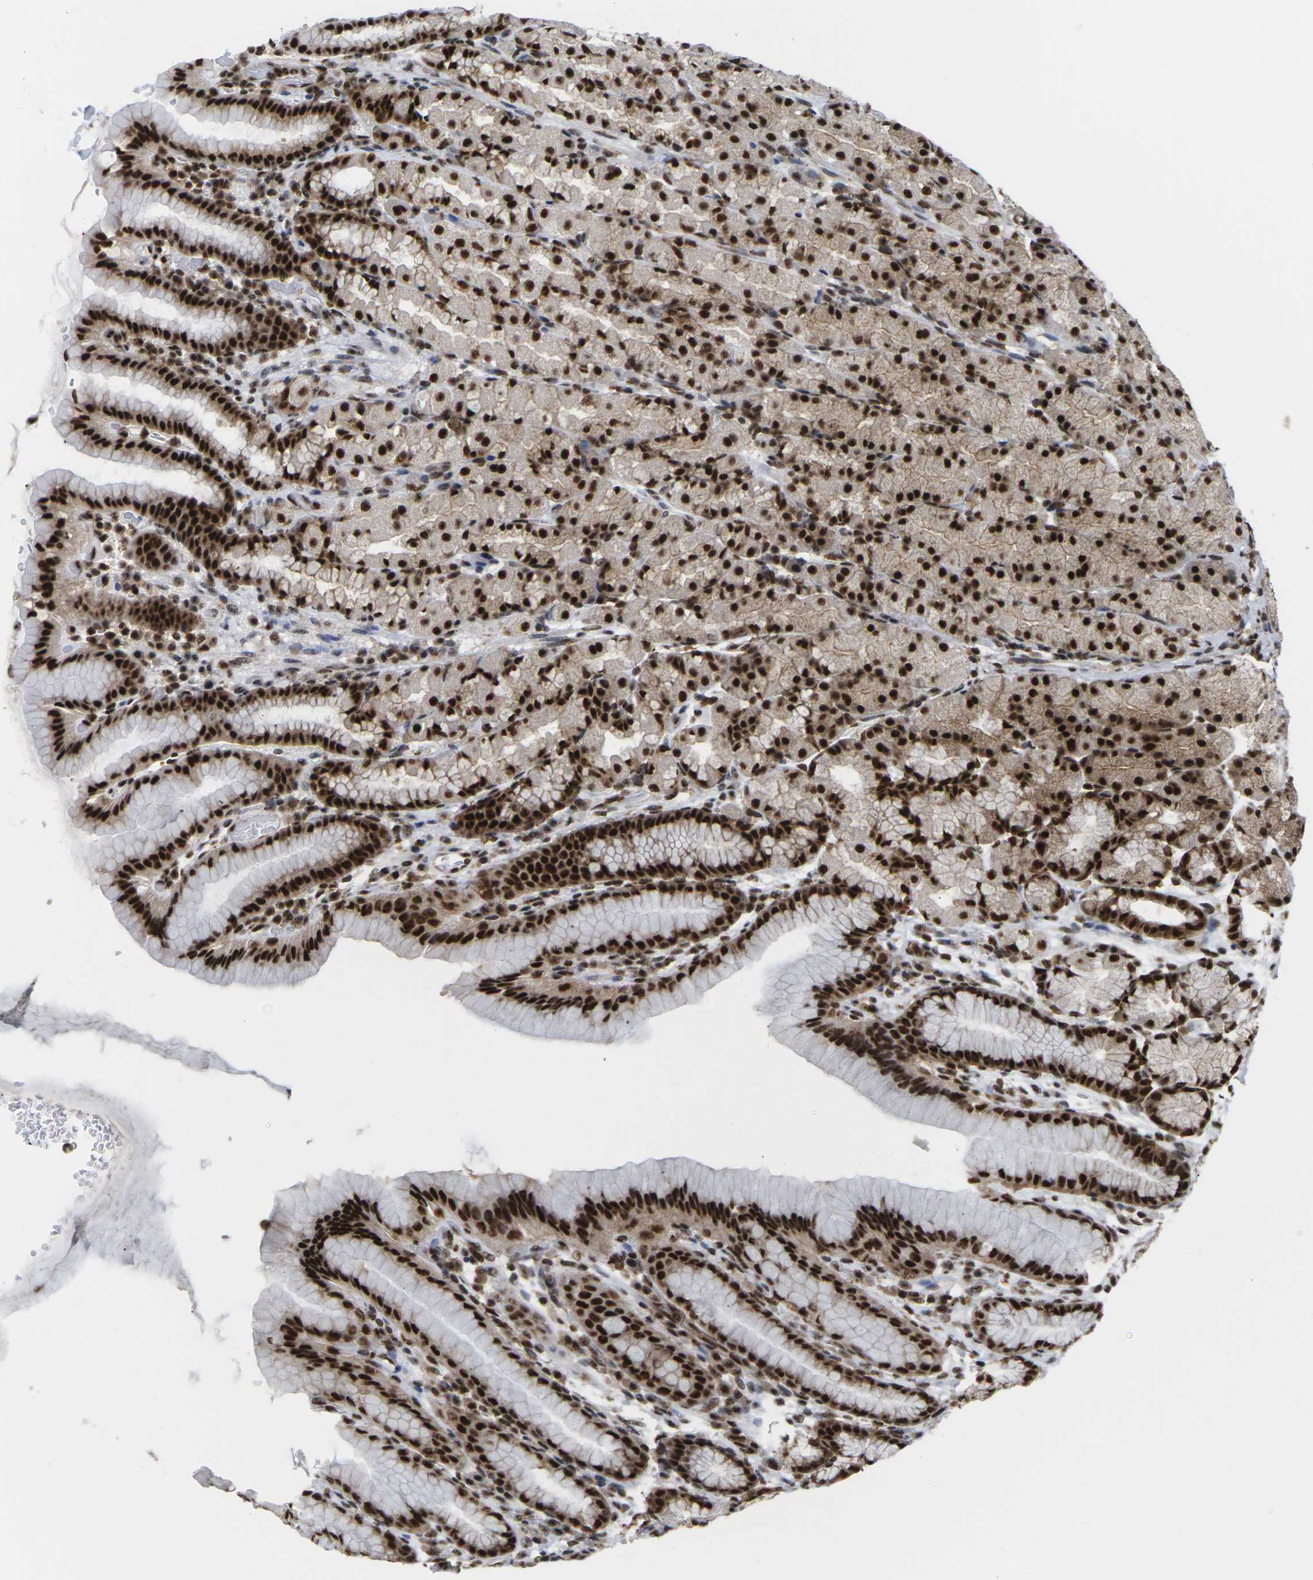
{"staining": {"intensity": "strong", "quantity": ">75%", "location": "cytoplasmic/membranous,nuclear"}, "tissue": "stomach", "cell_type": "Glandular cells", "image_type": "normal", "snomed": [{"axis": "morphology", "description": "Normal tissue, NOS"}, {"axis": "topography", "description": "Stomach, upper"}], "caption": "Approximately >75% of glandular cells in normal stomach reveal strong cytoplasmic/membranous,nuclear protein expression as visualized by brown immunohistochemical staining.", "gene": "MAGOH", "patient": {"sex": "male", "age": 68}}